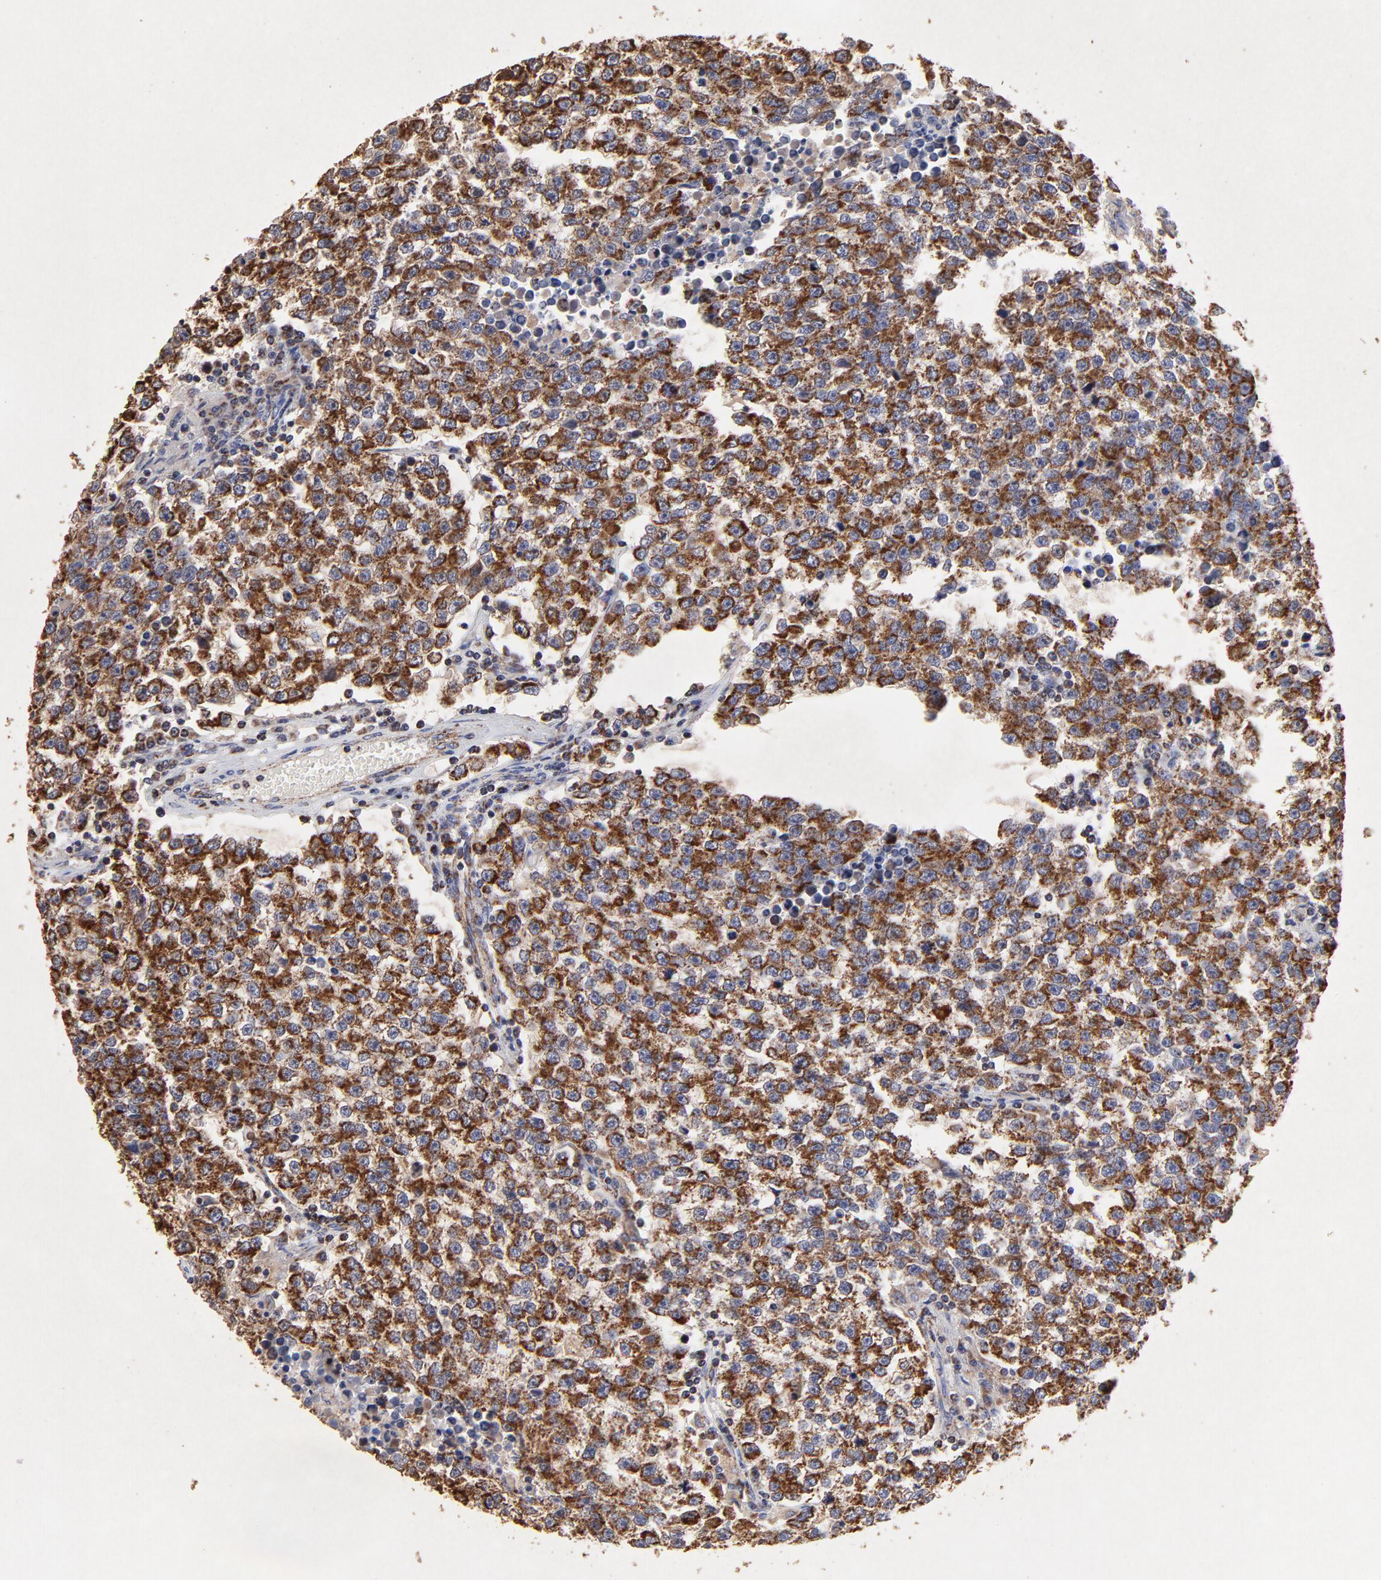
{"staining": {"intensity": "strong", "quantity": ">75%", "location": "cytoplasmic/membranous"}, "tissue": "testis cancer", "cell_type": "Tumor cells", "image_type": "cancer", "snomed": [{"axis": "morphology", "description": "Seminoma, NOS"}, {"axis": "topography", "description": "Testis"}], "caption": "Approximately >75% of tumor cells in seminoma (testis) exhibit strong cytoplasmic/membranous protein staining as visualized by brown immunohistochemical staining.", "gene": "SSBP1", "patient": {"sex": "male", "age": 36}}